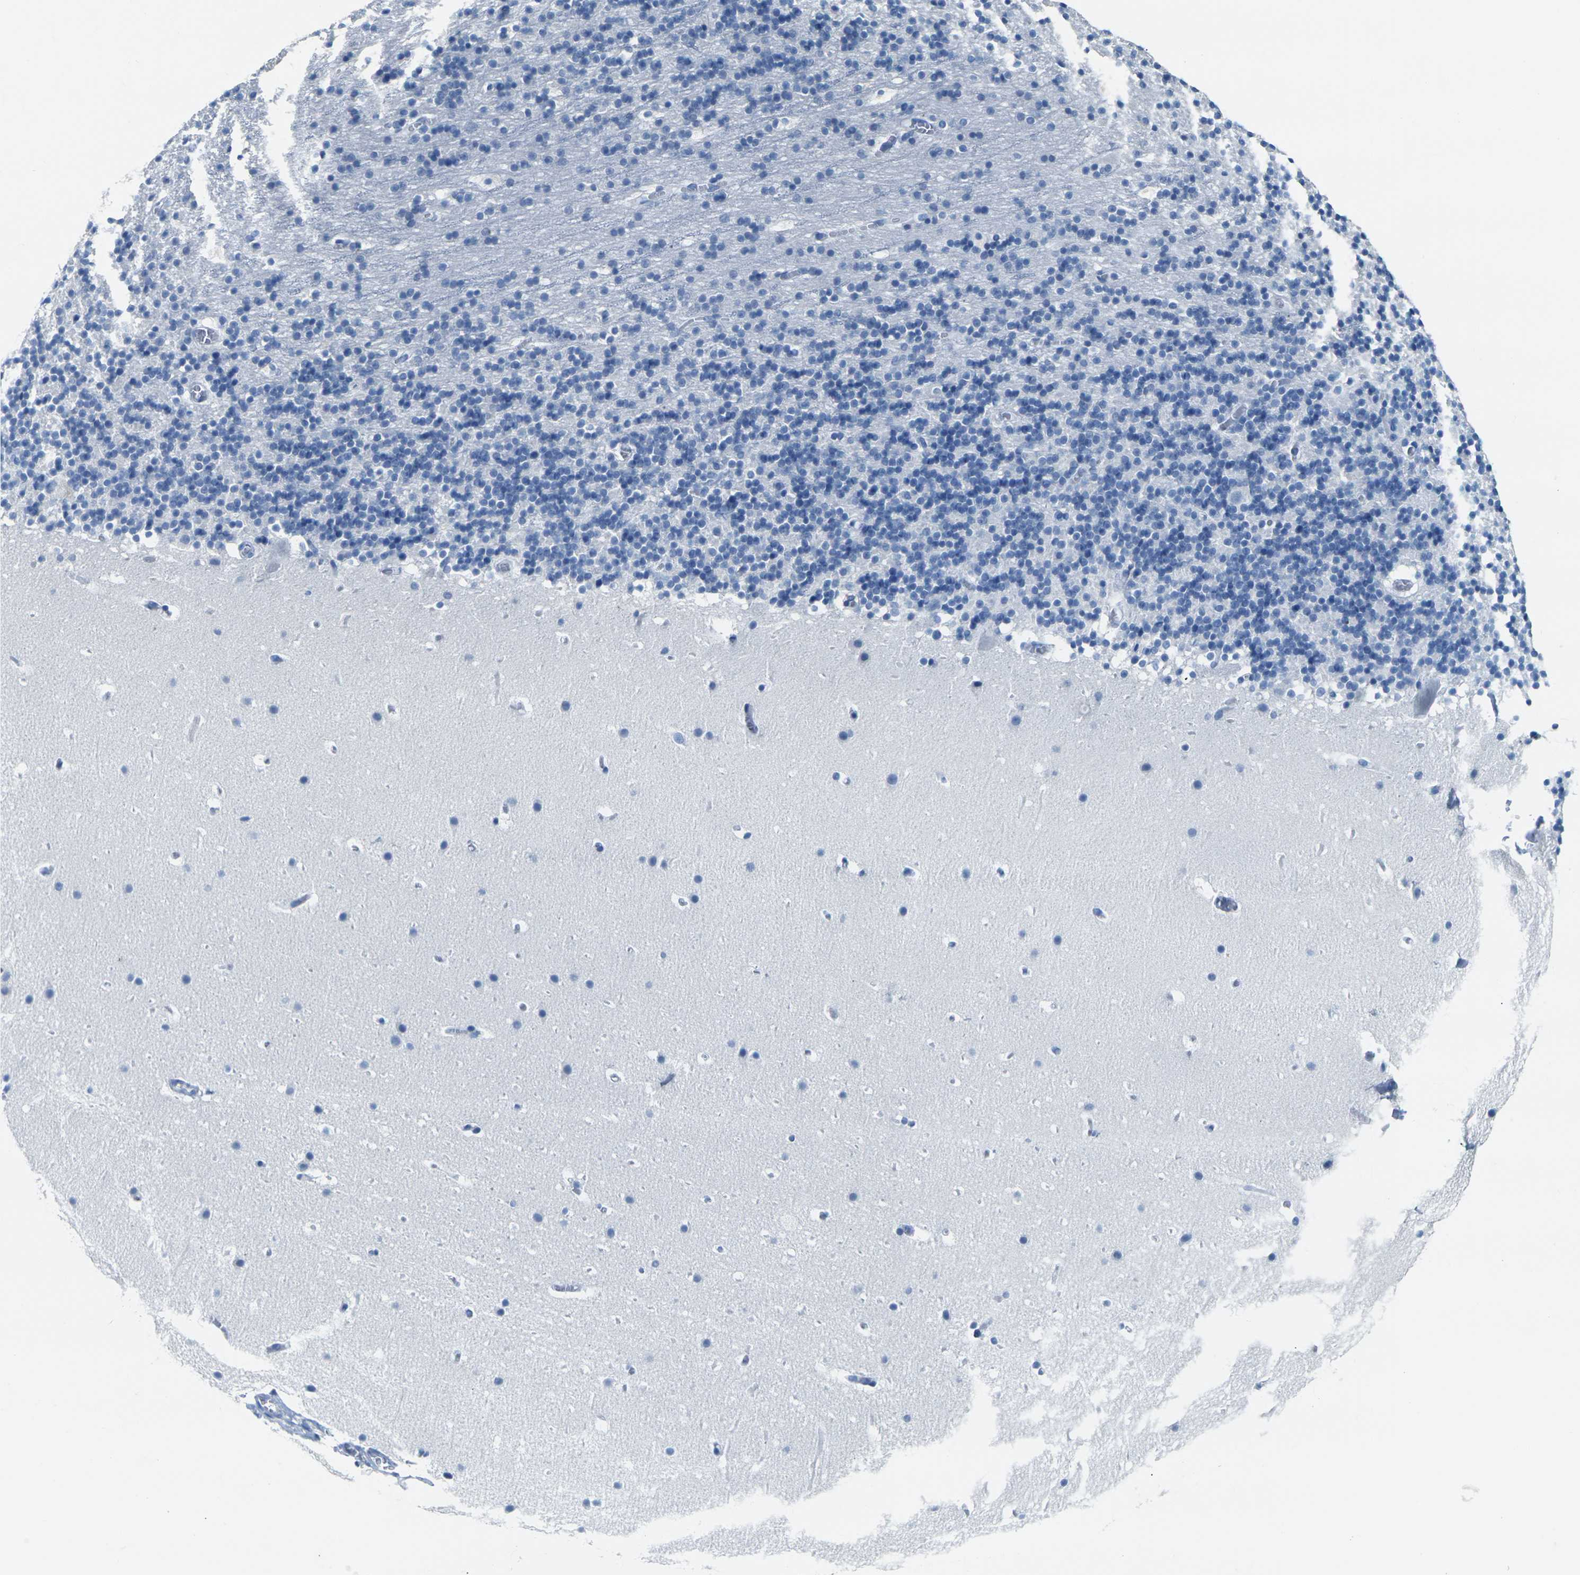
{"staining": {"intensity": "negative", "quantity": "none", "location": "none"}, "tissue": "cerebellum", "cell_type": "Cells in granular layer", "image_type": "normal", "snomed": [{"axis": "morphology", "description": "Normal tissue, NOS"}, {"axis": "topography", "description": "Cerebellum"}], "caption": "Histopathology image shows no significant protein staining in cells in granular layer of normal cerebellum. (Brightfield microscopy of DAB (3,3'-diaminobenzidine) IHC at high magnification).", "gene": "CLDN7", "patient": {"sex": "male", "age": 45}}